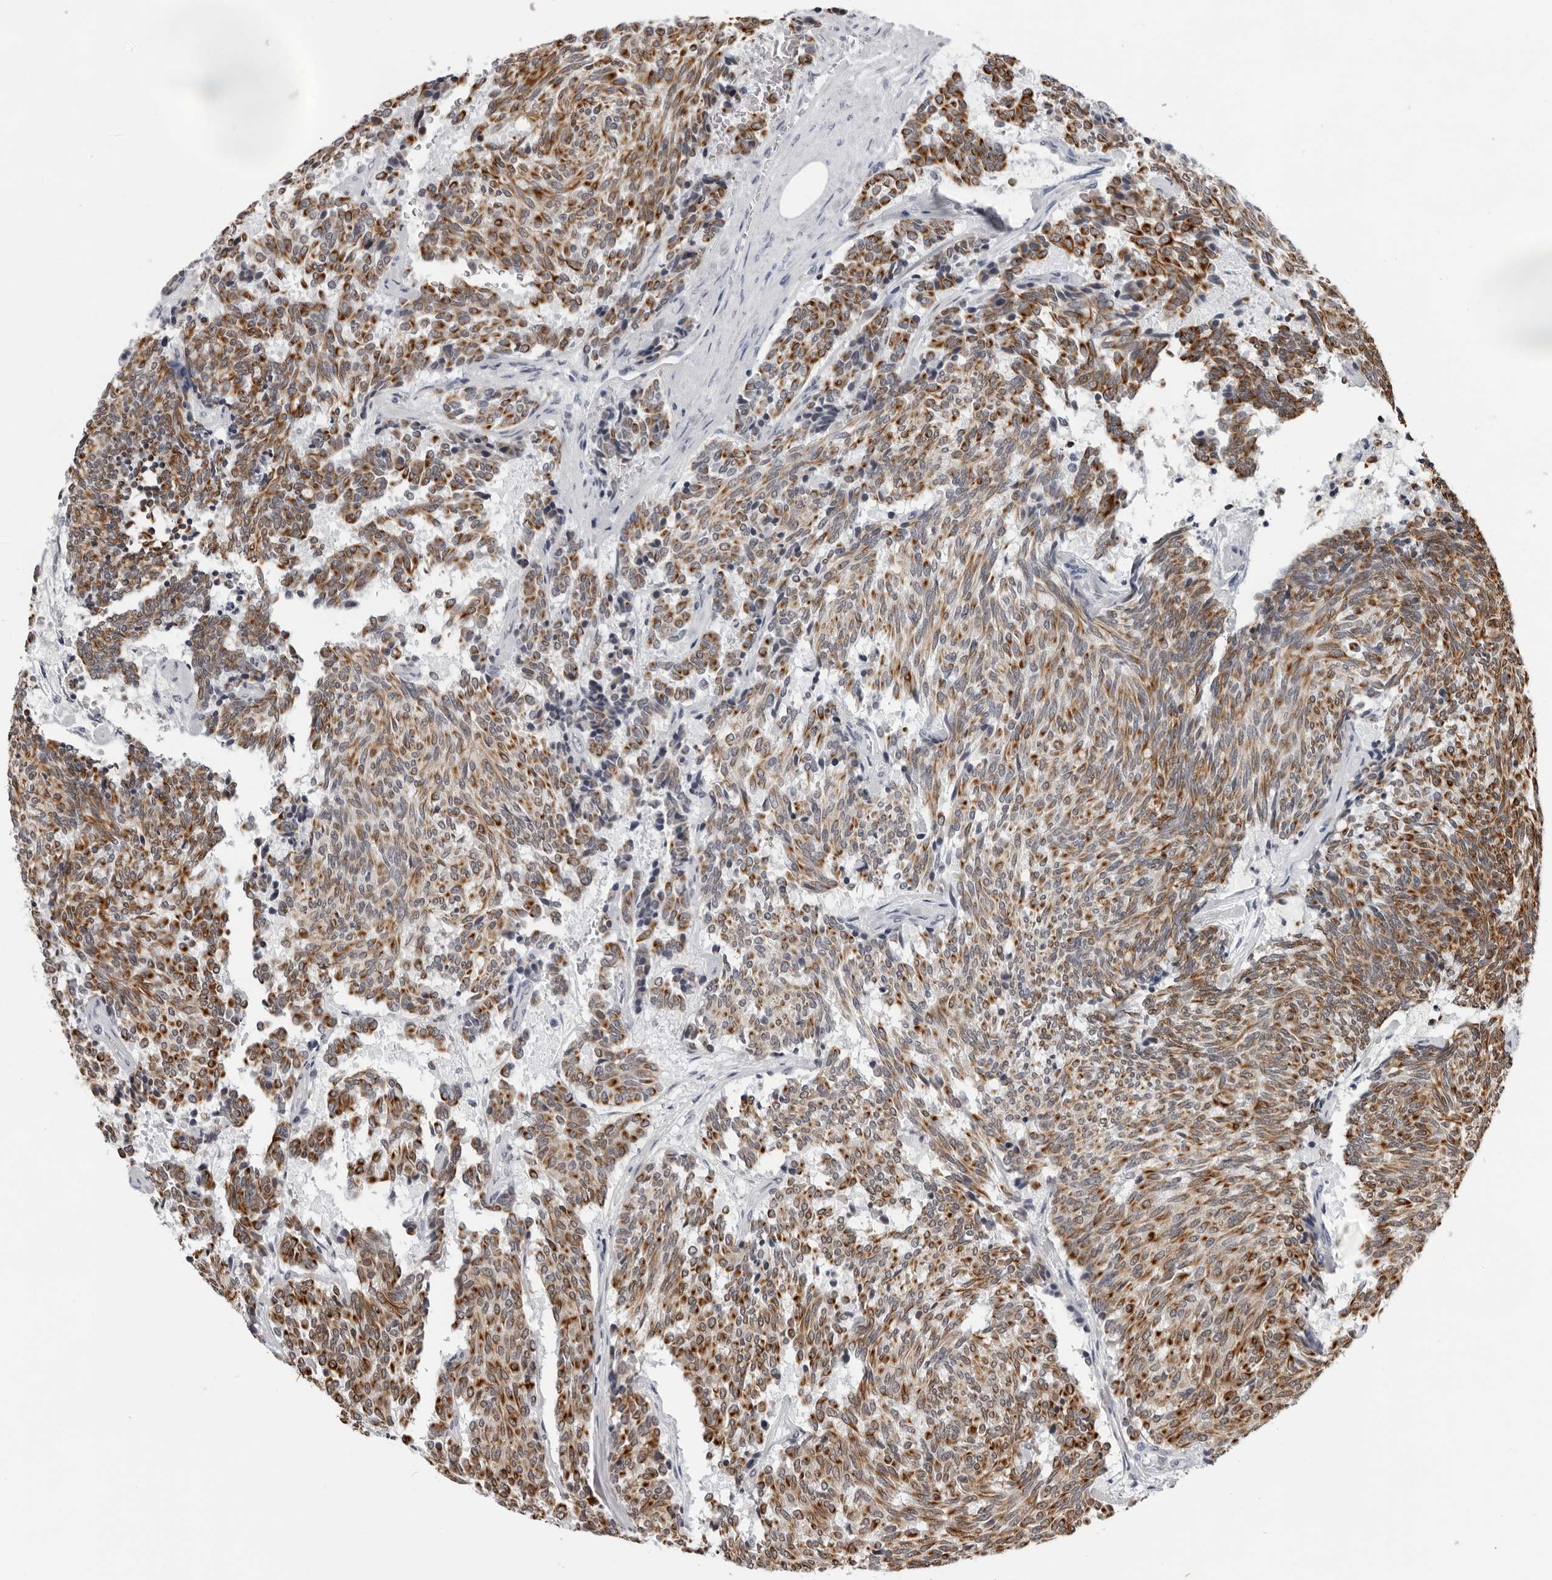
{"staining": {"intensity": "moderate", "quantity": ">75%", "location": "cytoplasmic/membranous"}, "tissue": "carcinoid", "cell_type": "Tumor cells", "image_type": "cancer", "snomed": [{"axis": "morphology", "description": "Carcinoid, malignant, NOS"}, {"axis": "topography", "description": "Pancreas"}], "caption": "Human malignant carcinoid stained with a protein marker displays moderate staining in tumor cells.", "gene": "CCDC28B", "patient": {"sex": "female", "age": 54}}